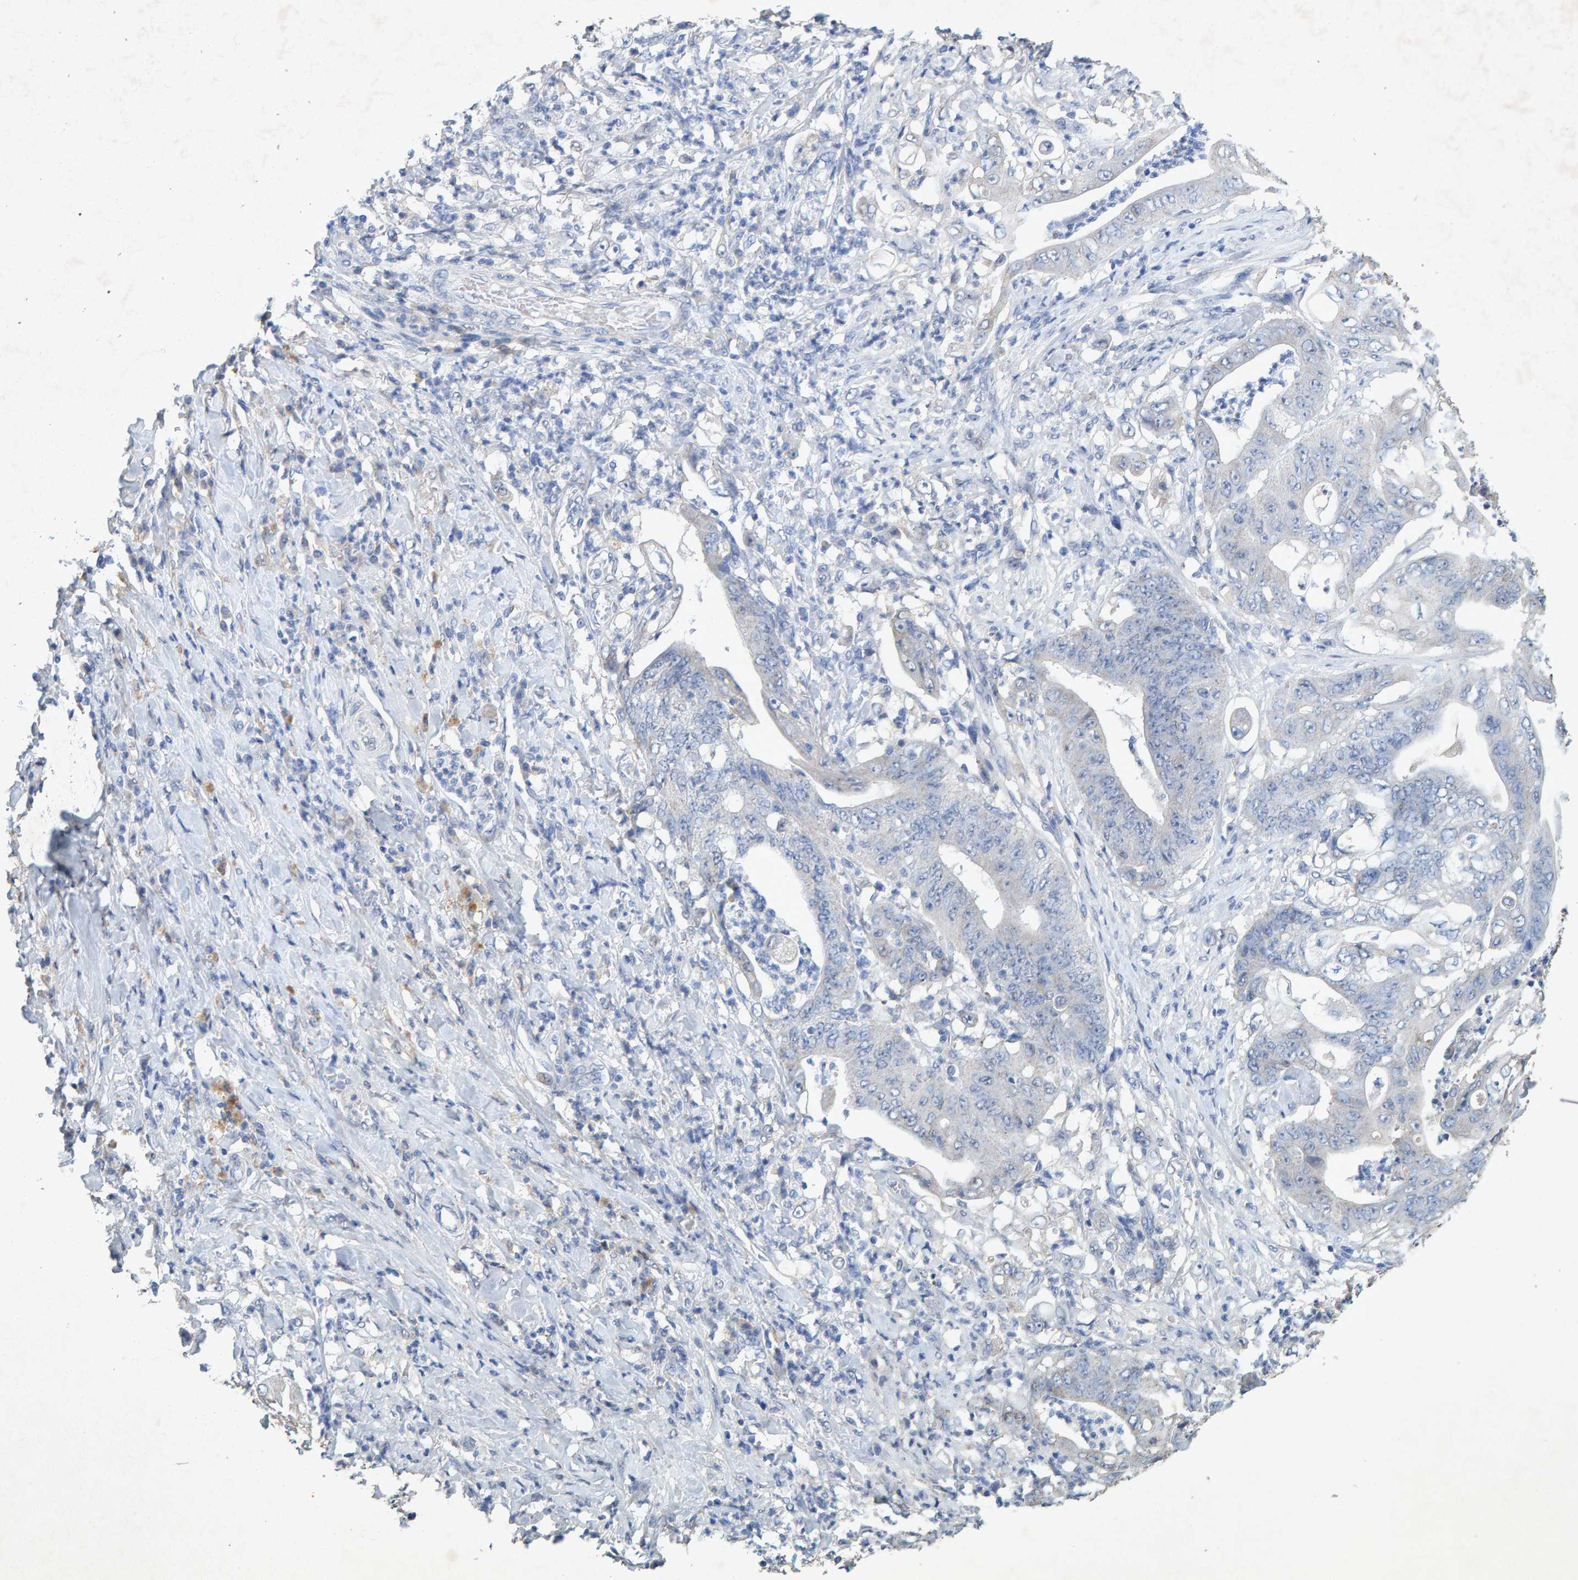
{"staining": {"intensity": "negative", "quantity": "none", "location": "none"}, "tissue": "stomach cancer", "cell_type": "Tumor cells", "image_type": "cancer", "snomed": [{"axis": "morphology", "description": "Adenocarcinoma, NOS"}, {"axis": "topography", "description": "Stomach"}], "caption": "This is an immunohistochemistry image of stomach cancer (adenocarcinoma). There is no positivity in tumor cells.", "gene": "CTH", "patient": {"sex": "female", "age": 73}}